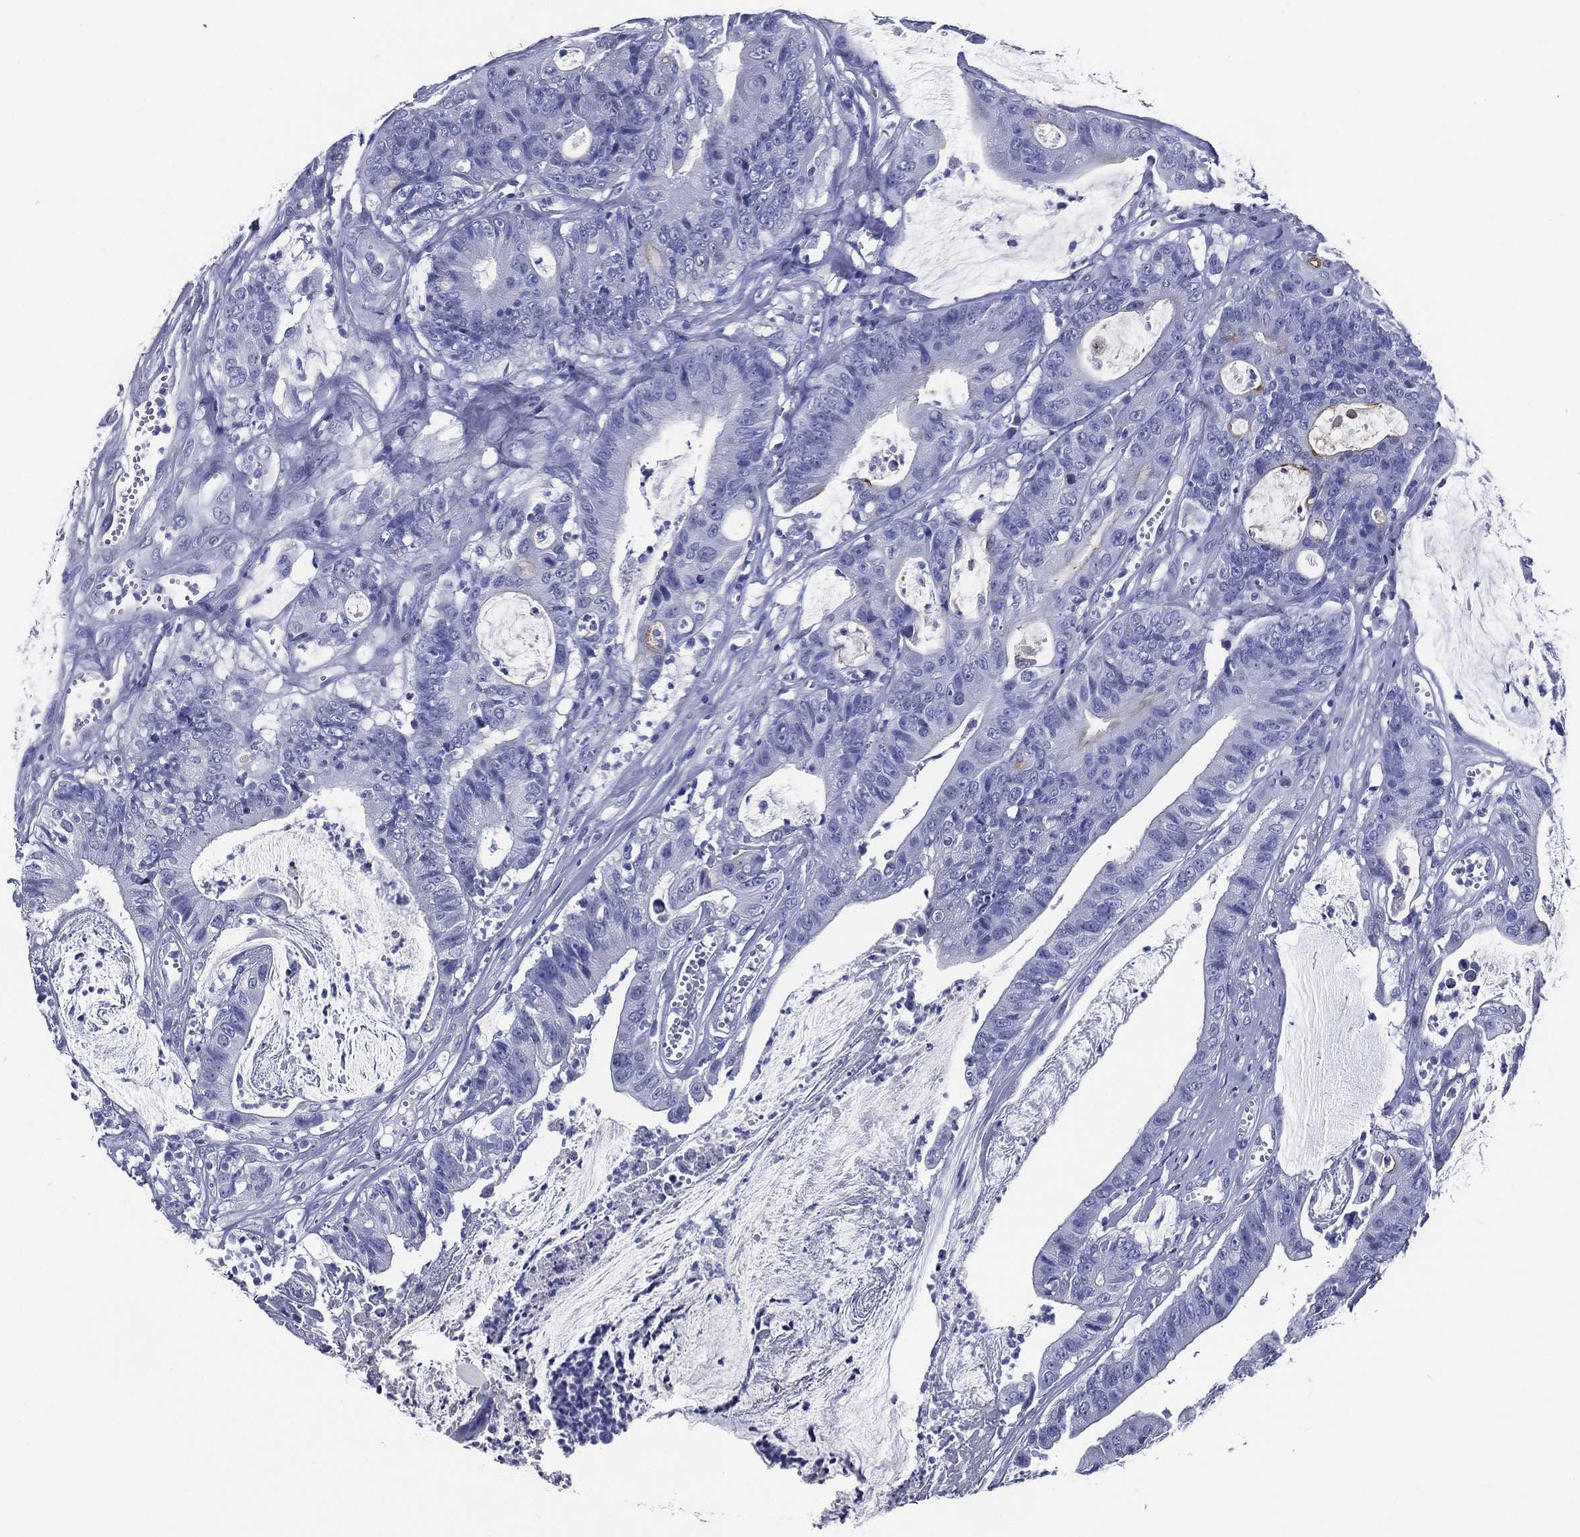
{"staining": {"intensity": "negative", "quantity": "none", "location": "none"}, "tissue": "colorectal cancer", "cell_type": "Tumor cells", "image_type": "cancer", "snomed": [{"axis": "morphology", "description": "Adenocarcinoma, NOS"}, {"axis": "topography", "description": "Colon"}], "caption": "An IHC micrograph of colorectal cancer is shown. There is no staining in tumor cells of colorectal cancer. (Stains: DAB IHC with hematoxylin counter stain, Microscopy: brightfield microscopy at high magnification).", "gene": "ACE2", "patient": {"sex": "female", "age": 69}}